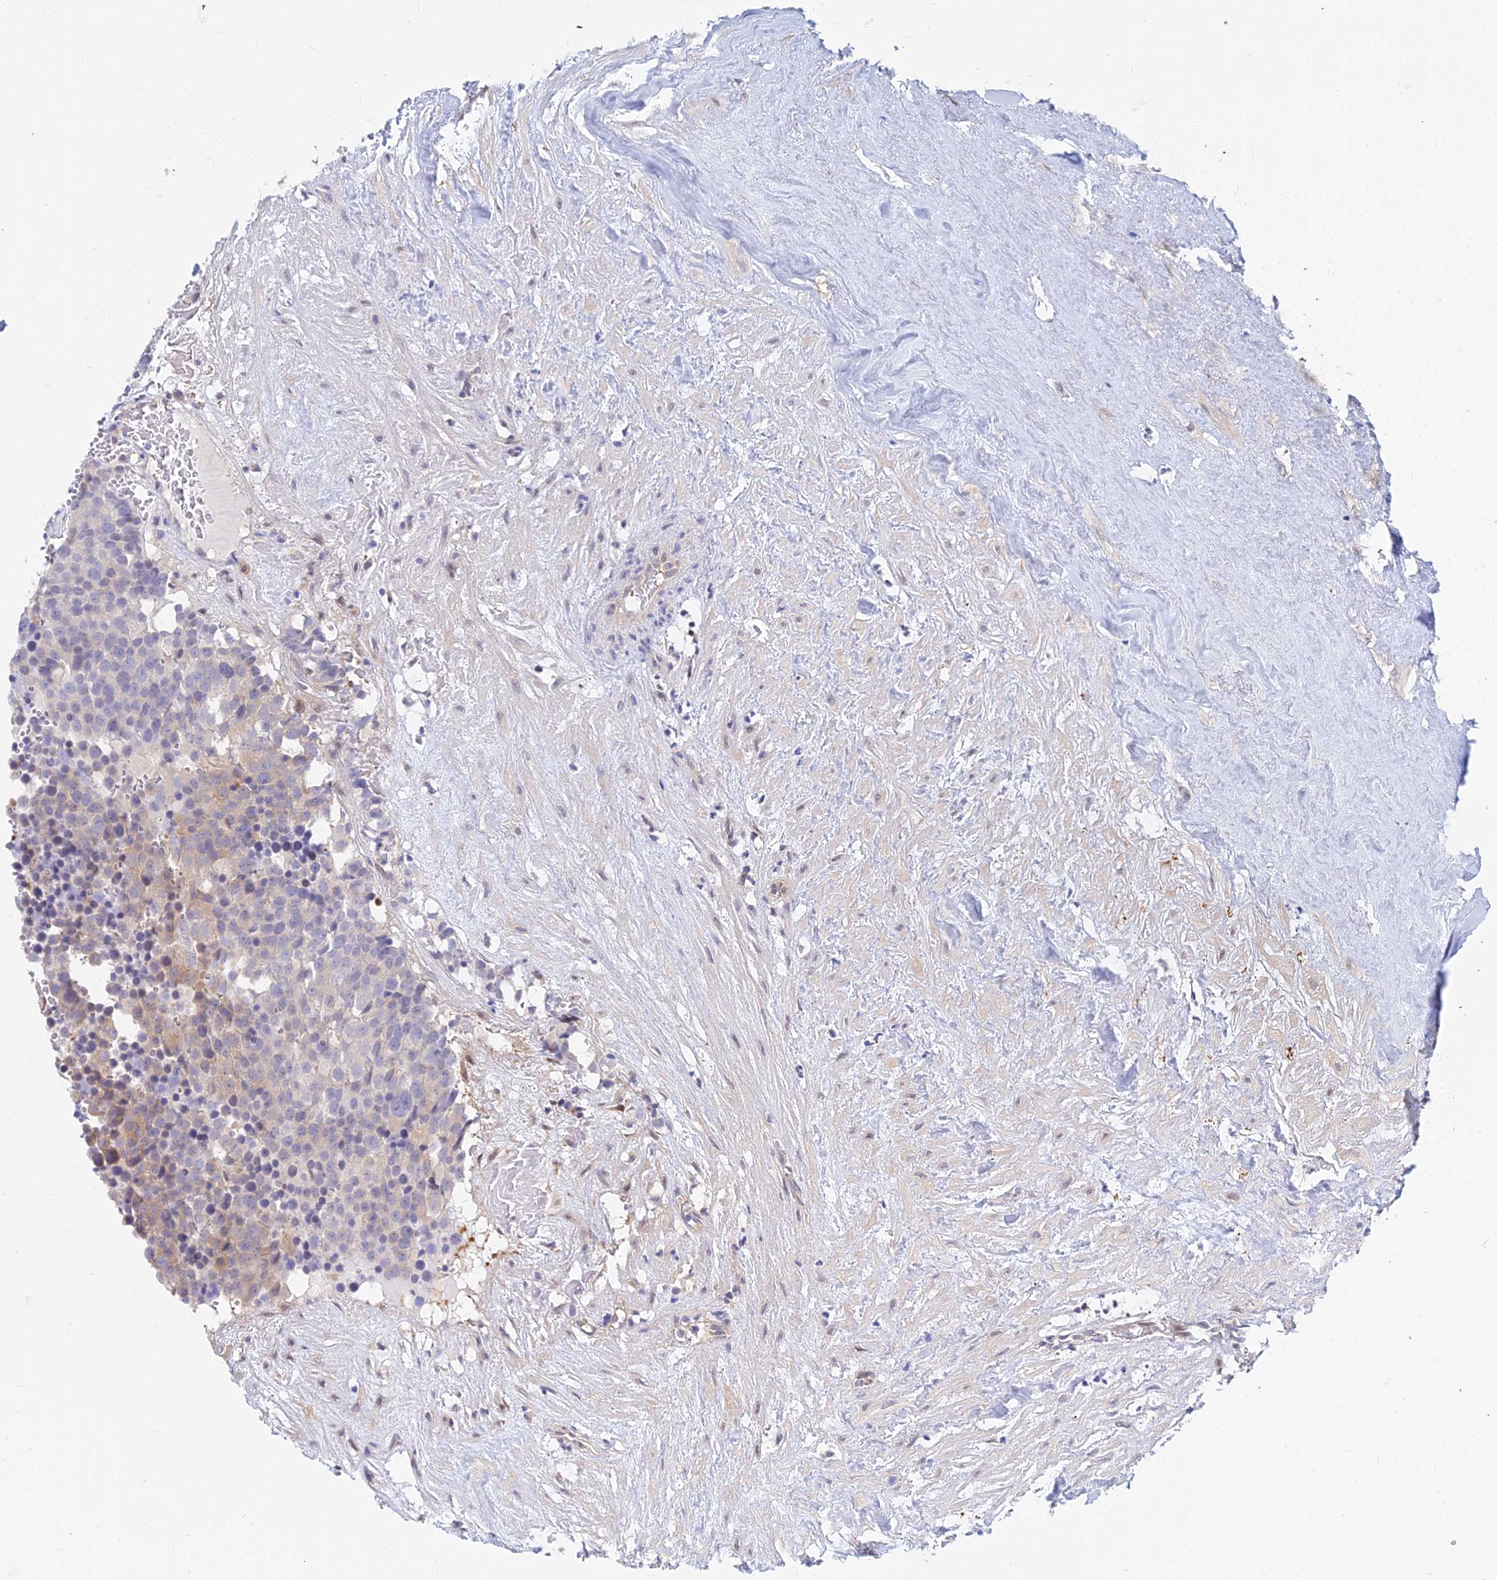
{"staining": {"intensity": "weak", "quantity": "<25%", "location": "cytoplasmic/membranous"}, "tissue": "testis cancer", "cell_type": "Tumor cells", "image_type": "cancer", "snomed": [{"axis": "morphology", "description": "Seminoma, NOS"}, {"axis": "topography", "description": "Testis"}], "caption": "Testis cancer was stained to show a protein in brown. There is no significant expression in tumor cells.", "gene": "B3GALT4", "patient": {"sex": "male", "age": 71}}